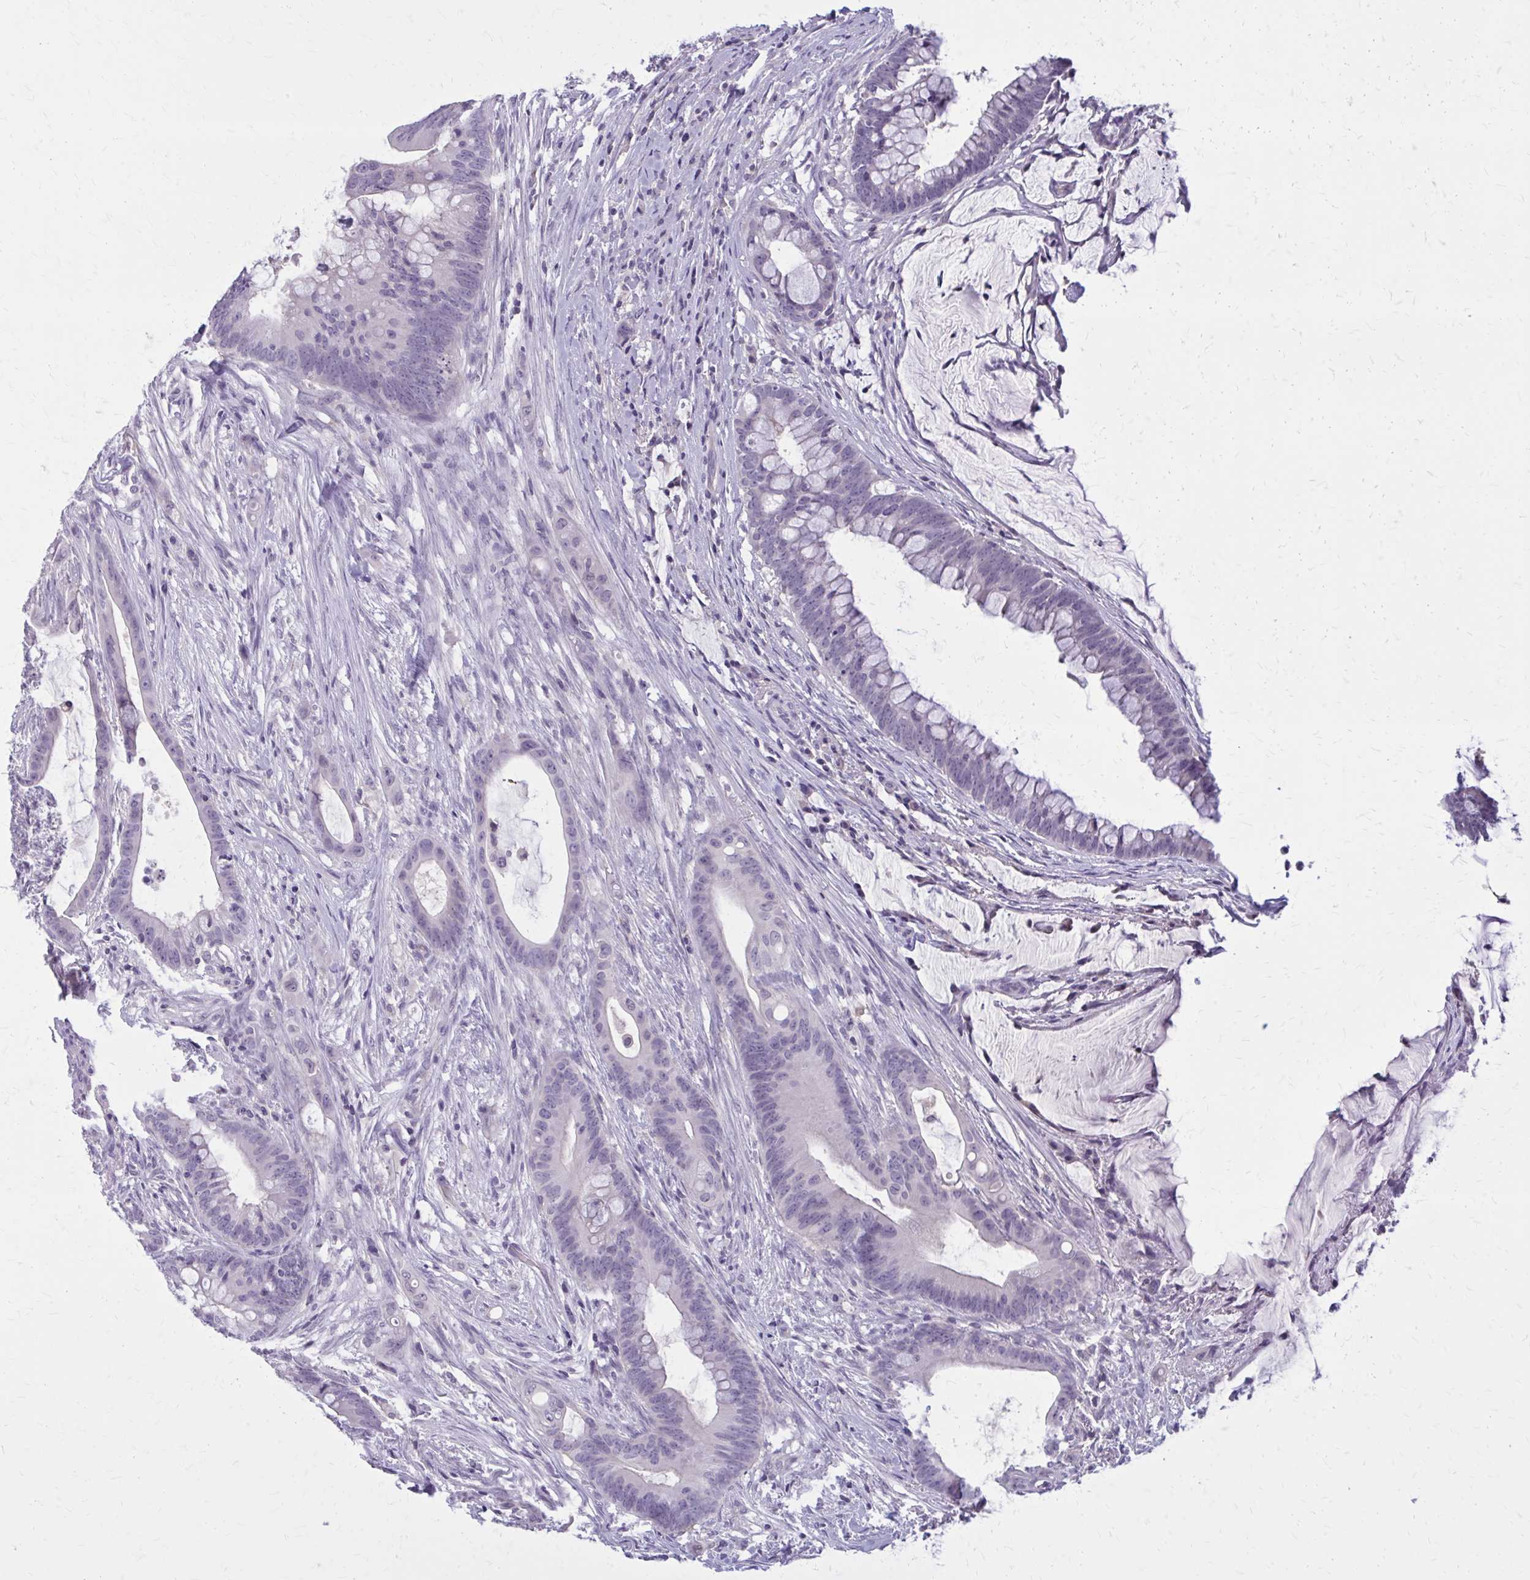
{"staining": {"intensity": "negative", "quantity": "none", "location": "none"}, "tissue": "colorectal cancer", "cell_type": "Tumor cells", "image_type": "cancer", "snomed": [{"axis": "morphology", "description": "Adenocarcinoma, NOS"}, {"axis": "topography", "description": "Colon"}], "caption": "The histopathology image shows no significant expression in tumor cells of colorectal adenocarcinoma.", "gene": "OR4A47", "patient": {"sex": "male", "age": 62}}